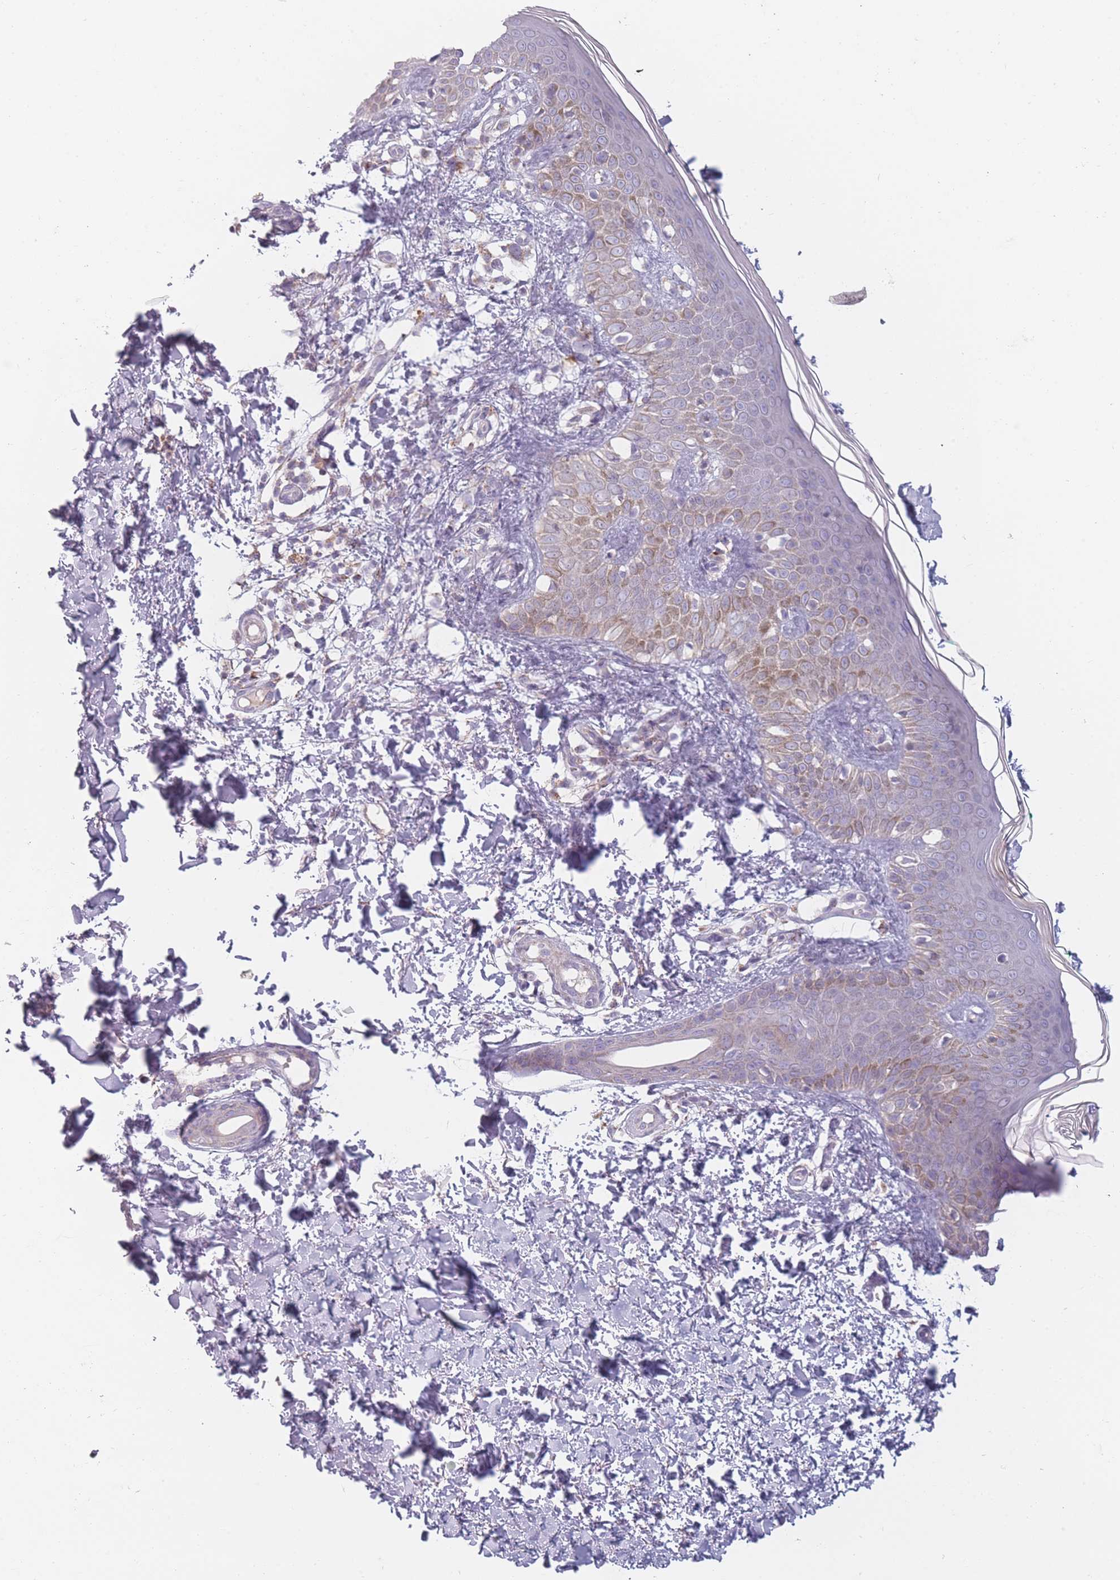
{"staining": {"intensity": "negative", "quantity": "none", "location": "none"}, "tissue": "skin", "cell_type": "Fibroblasts", "image_type": "normal", "snomed": [{"axis": "morphology", "description": "Normal tissue, NOS"}, {"axis": "topography", "description": "Skin"}], "caption": "Histopathology image shows no protein expression in fibroblasts of normal skin. The staining is performed using DAB (3,3'-diaminobenzidine) brown chromogen with nuclei counter-stained in using hematoxylin.", "gene": "PEX11B", "patient": {"sex": "male", "age": 37}}